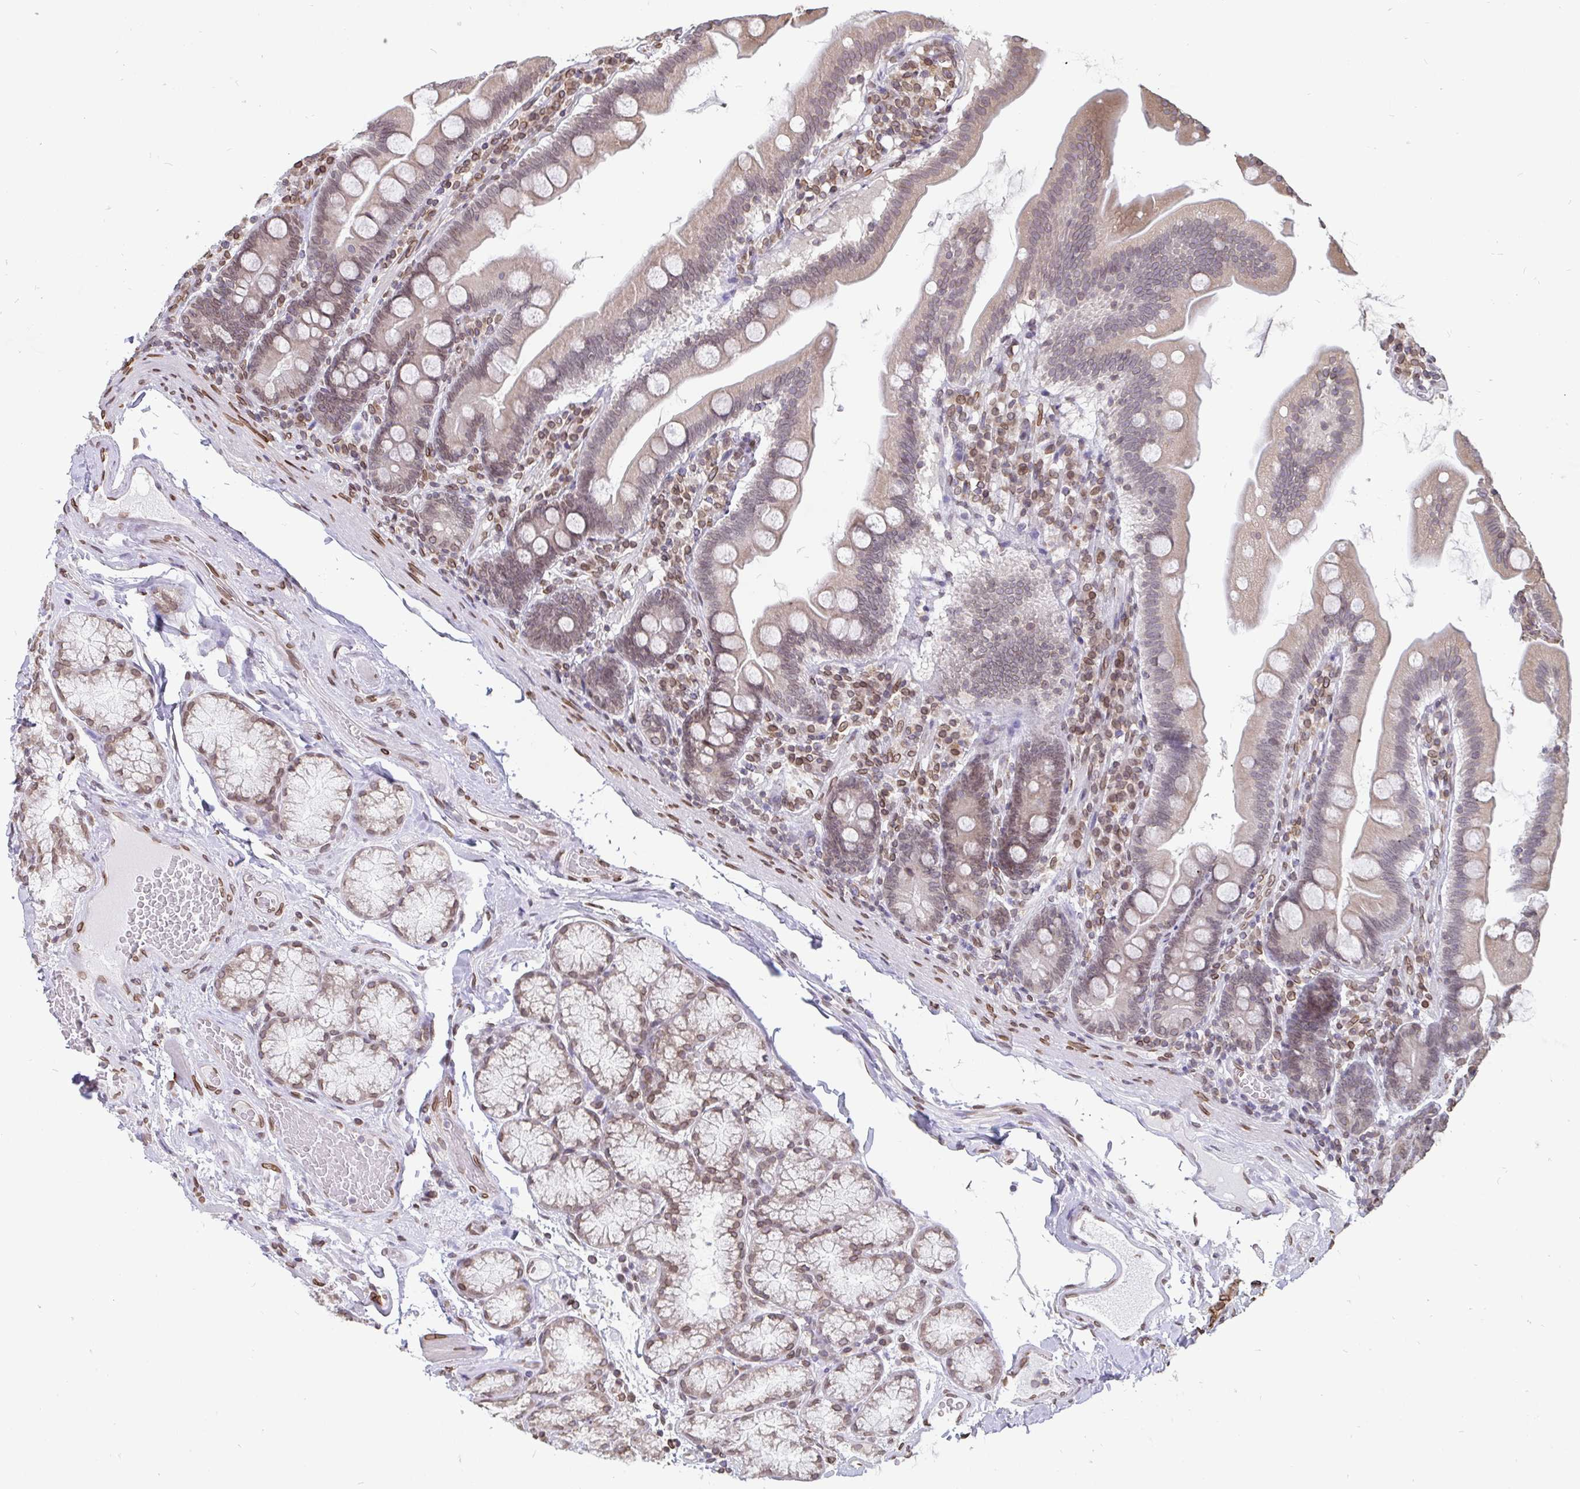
{"staining": {"intensity": "weak", "quantity": "25%-75%", "location": "cytoplasmic/membranous,nuclear"}, "tissue": "duodenum", "cell_type": "Glandular cells", "image_type": "normal", "snomed": [{"axis": "morphology", "description": "Normal tissue, NOS"}, {"axis": "topography", "description": "Duodenum"}], "caption": "Immunohistochemistry of normal human duodenum exhibits low levels of weak cytoplasmic/membranous,nuclear positivity in approximately 25%-75% of glandular cells.", "gene": "EMD", "patient": {"sex": "female", "age": 67}}